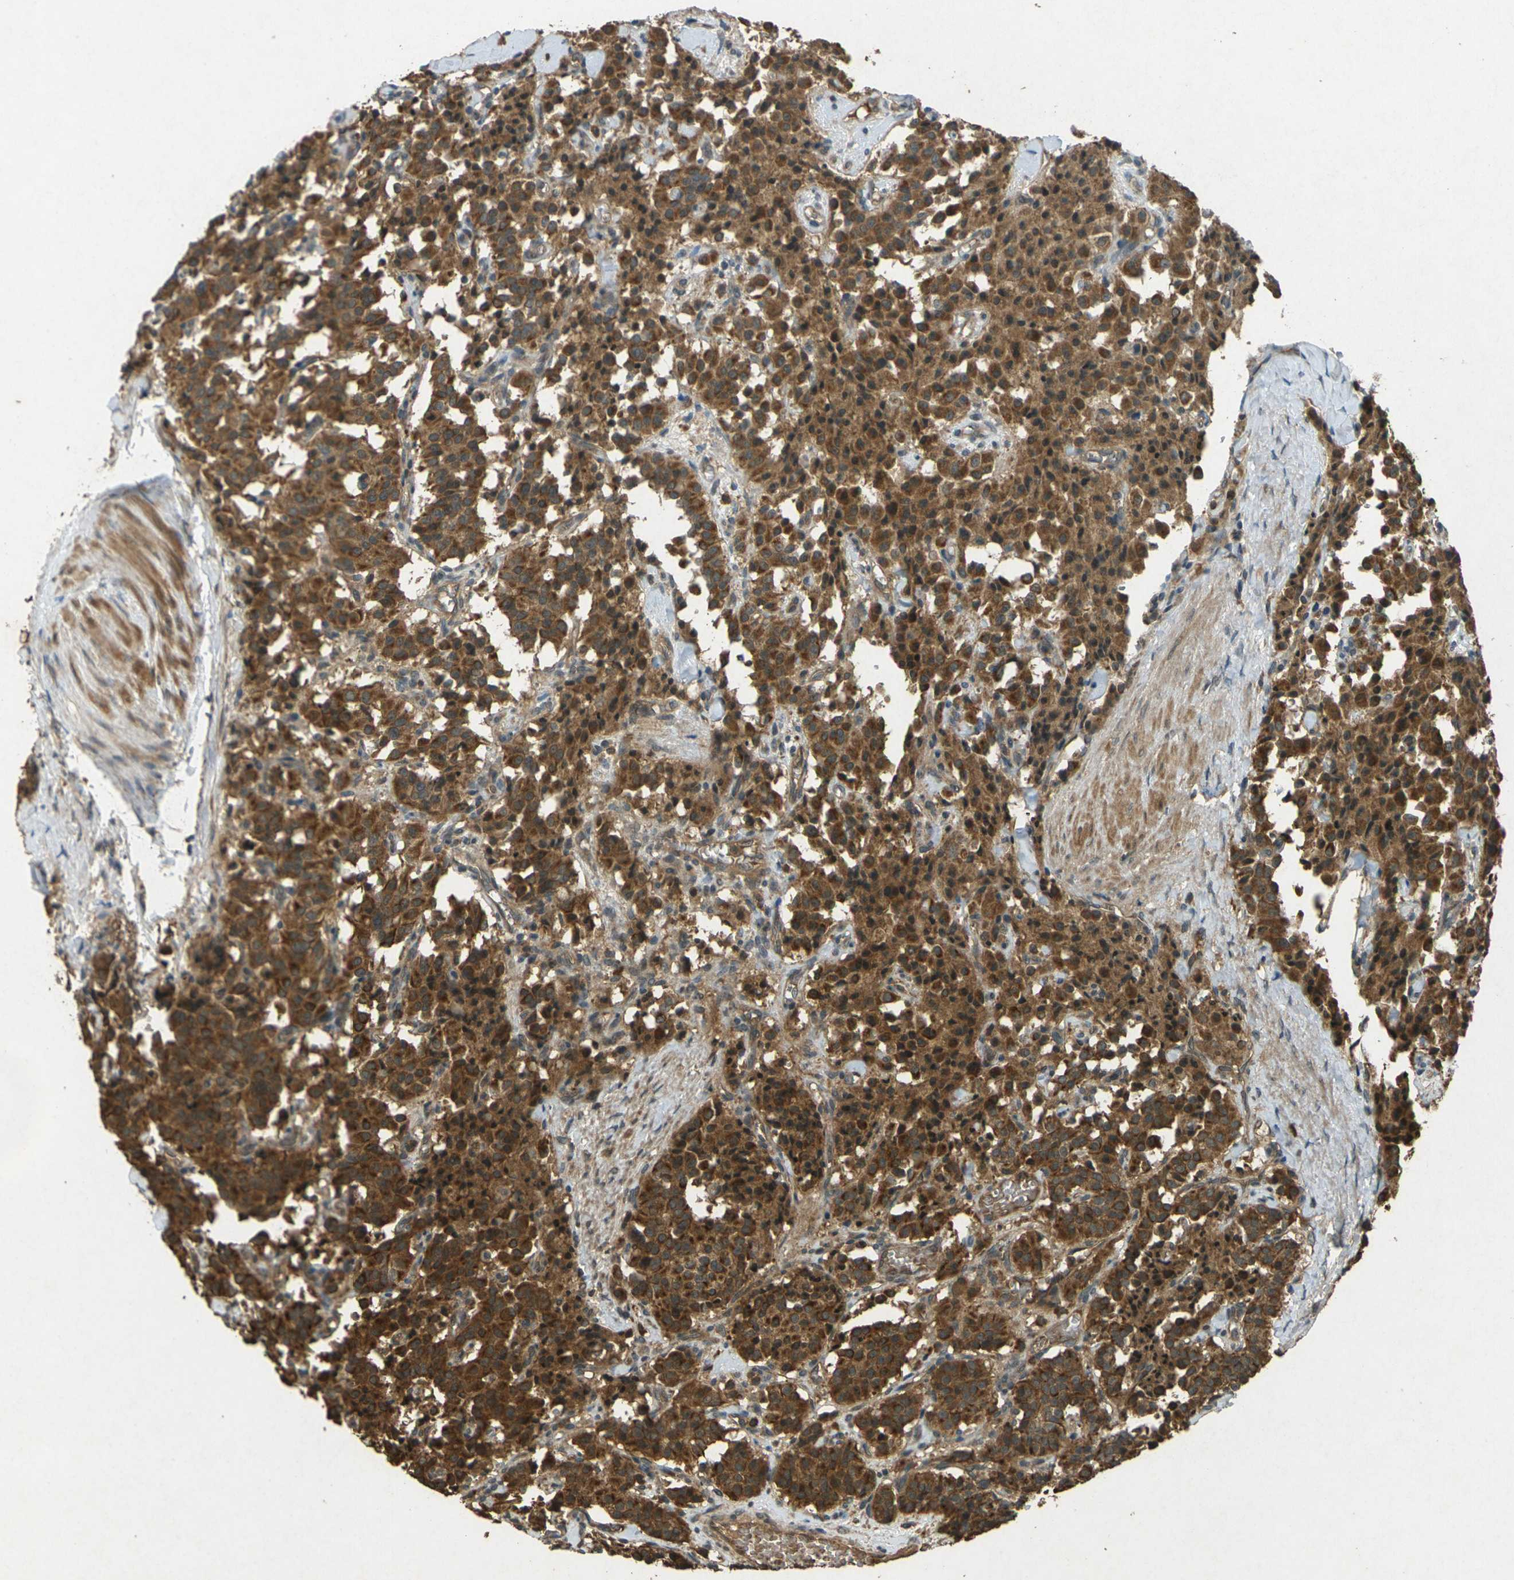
{"staining": {"intensity": "strong", "quantity": ">75%", "location": "cytoplasmic/membranous"}, "tissue": "carcinoid", "cell_type": "Tumor cells", "image_type": "cancer", "snomed": [{"axis": "morphology", "description": "Carcinoid, malignant, NOS"}, {"axis": "topography", "description": "Lung"}], "caption": "A brown stain labels strong cytoplasmic/membranous staining of a protein in malignant carcinoid tumor cells. The protein of interest is shown in brown color, while the nuclei are stained blue.", "gene": "TAP1", "patient": {"sex": "male", "age": 30}}